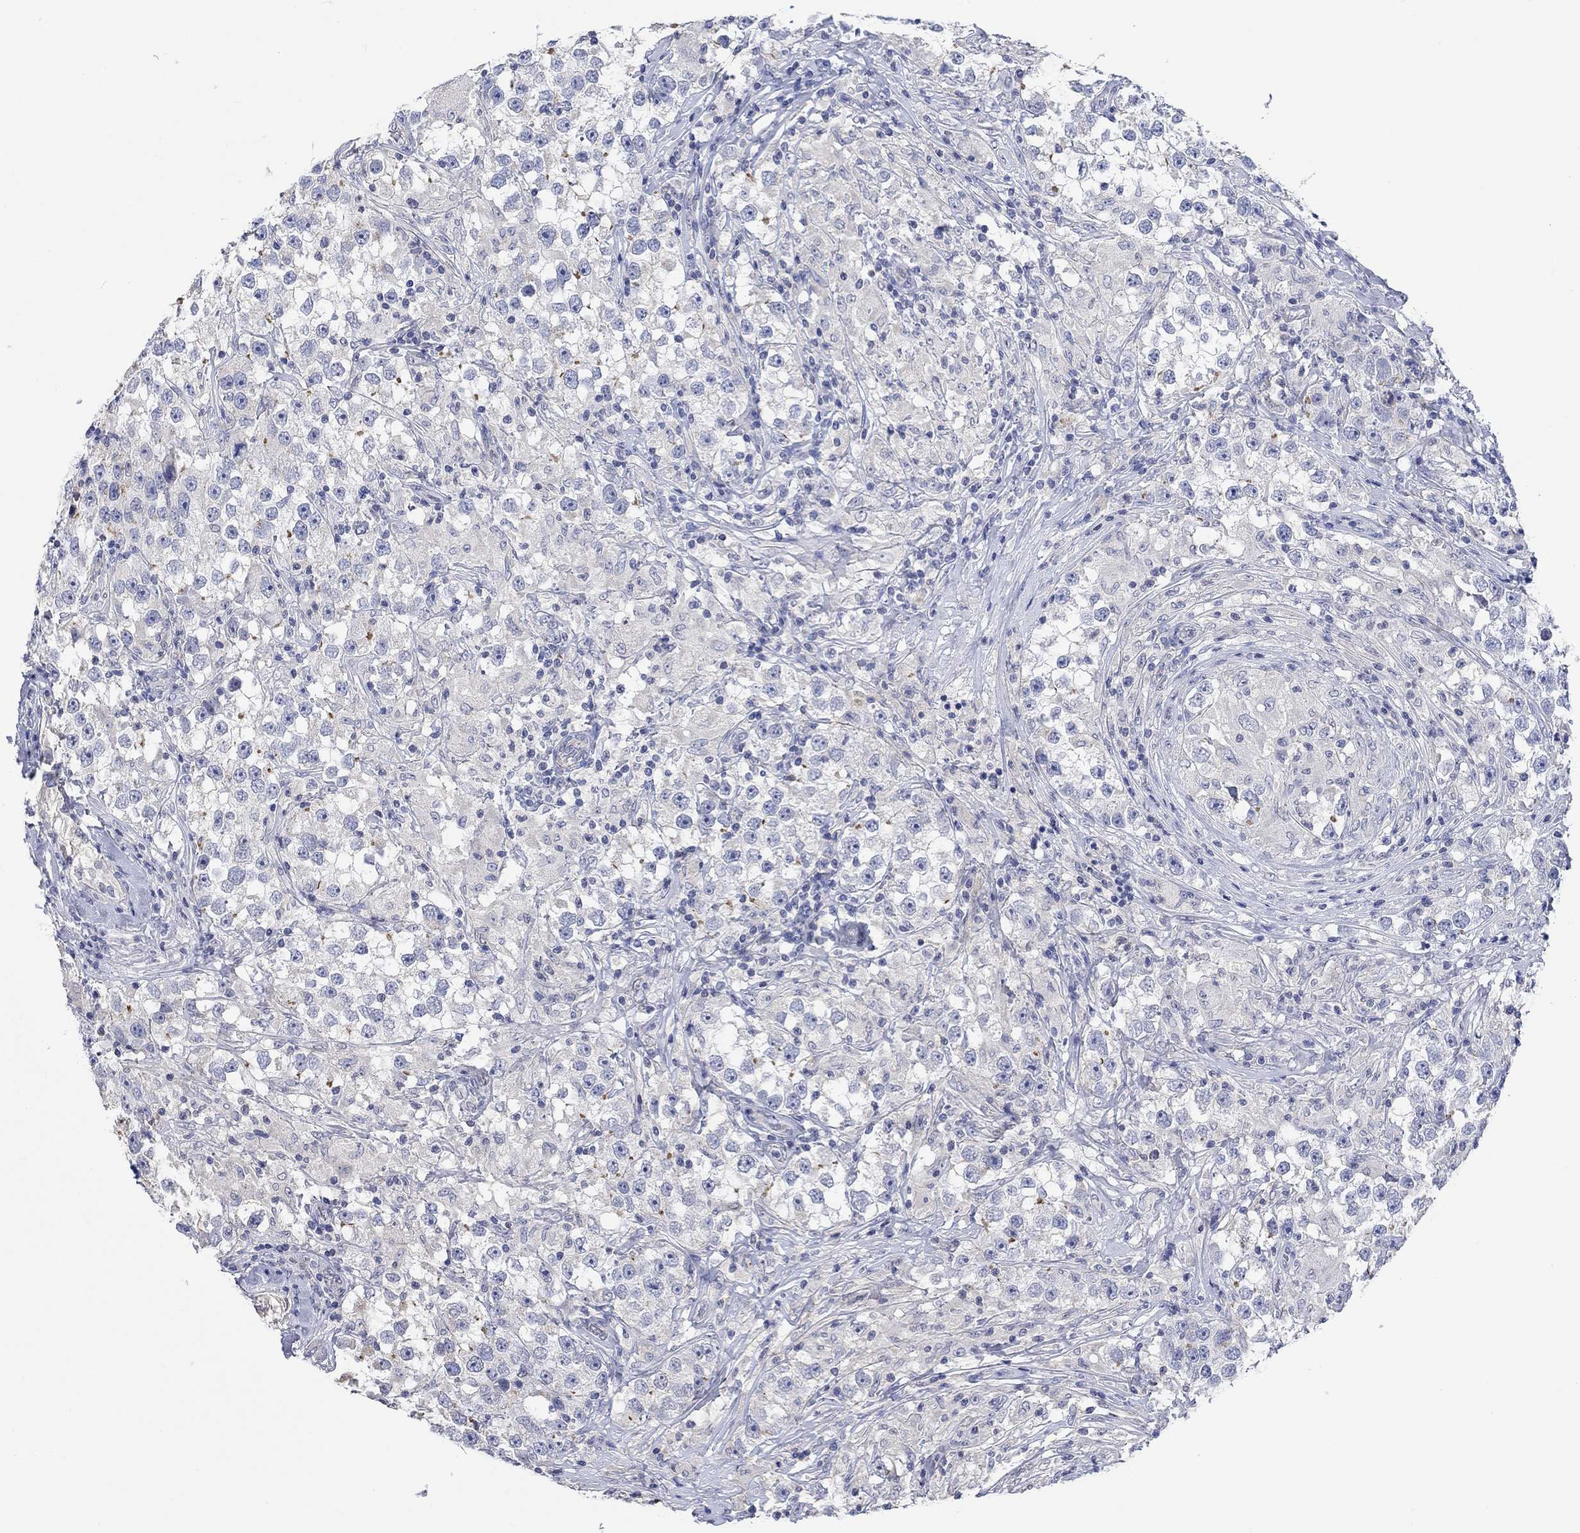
{"staining": {"intensity": "negative", "quantity": "none", "location": "none"}, "tissue": "testis cancer", "cell_type": "Tumor cells", "image_type": "cancer", "snomed": [{"axis": "morphology", "description": "Seminoma, NOS"}, {"axis": "topography", "description": "Testis"}], "caption": "Tumor cells show no significant protein staining in seminoma (testis). The staining is performed using DAB brown chromogen with nuclei counter-stained in using hematoxylin.", "gene": "AGRP", "patient": {"sex": "male", "age": 46}}